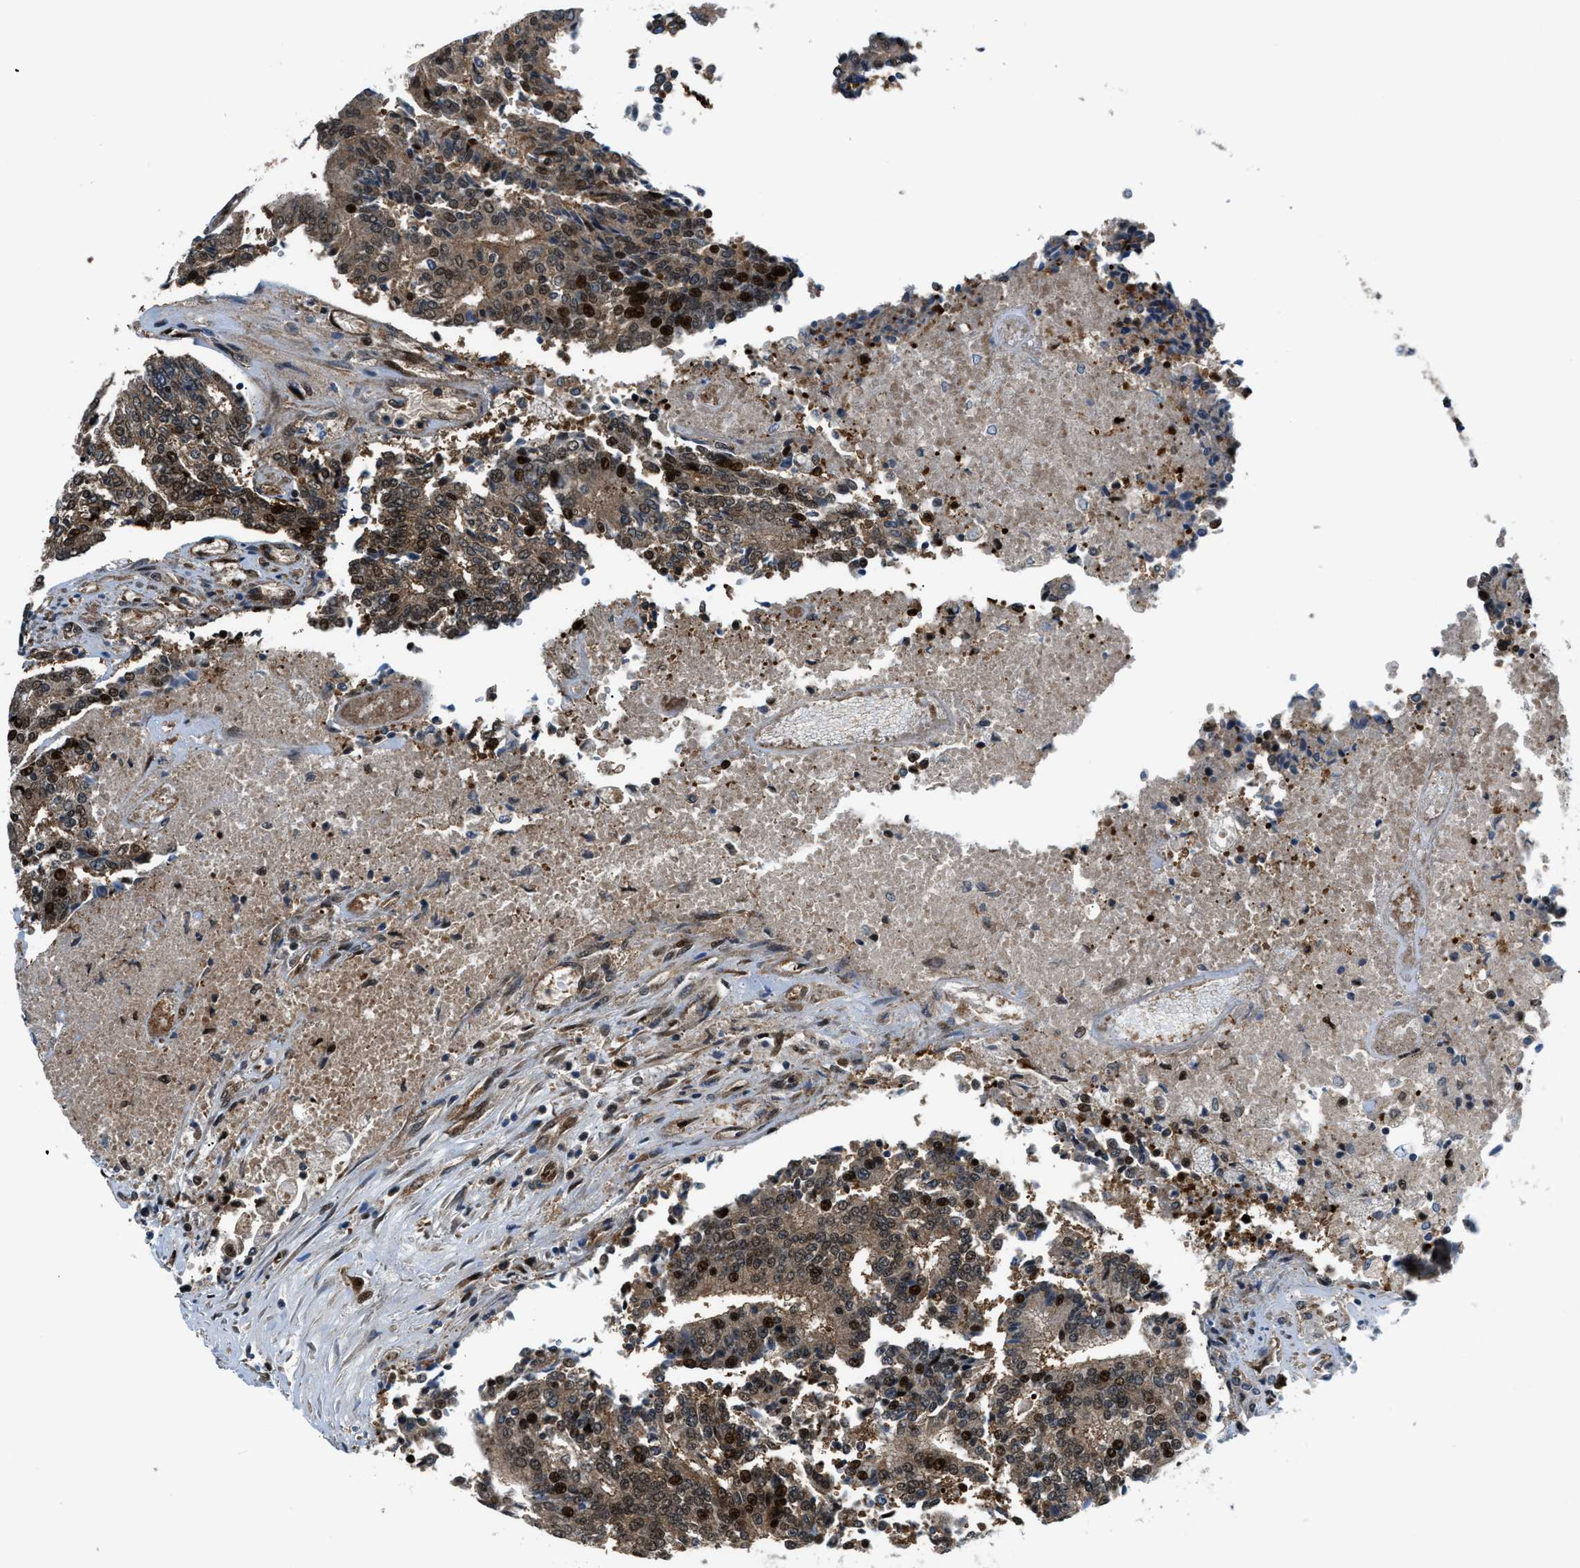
{"staining": {"intensity": "strong", "quantity": ">75%", "location": "cytoplasmic/membranous,nuclear"}, "tissue": "prostate cancer", "cell_type": "Tumor cells", "image_type": "cancer", "snomed": [{"axis": "morphology", "description": "Normal tissue, NOS"}, {"axis": "morphology", "description": "Adenocarcinoma, High grade"}, {"axis": "topography", "description": "Prostate"}, {"axis": "topography", "description": "Seminal veicle"}], "caption": "This histopathology image exhibits immunohistochemistry staining of human prostate high-grade adenocarcinoma, with high strong cytoplasmic/membranous and nuclear positivity in about >75% of tumor cells.", "gene": "YWHAE", "patient": {"sex": "male", "age": 55}}